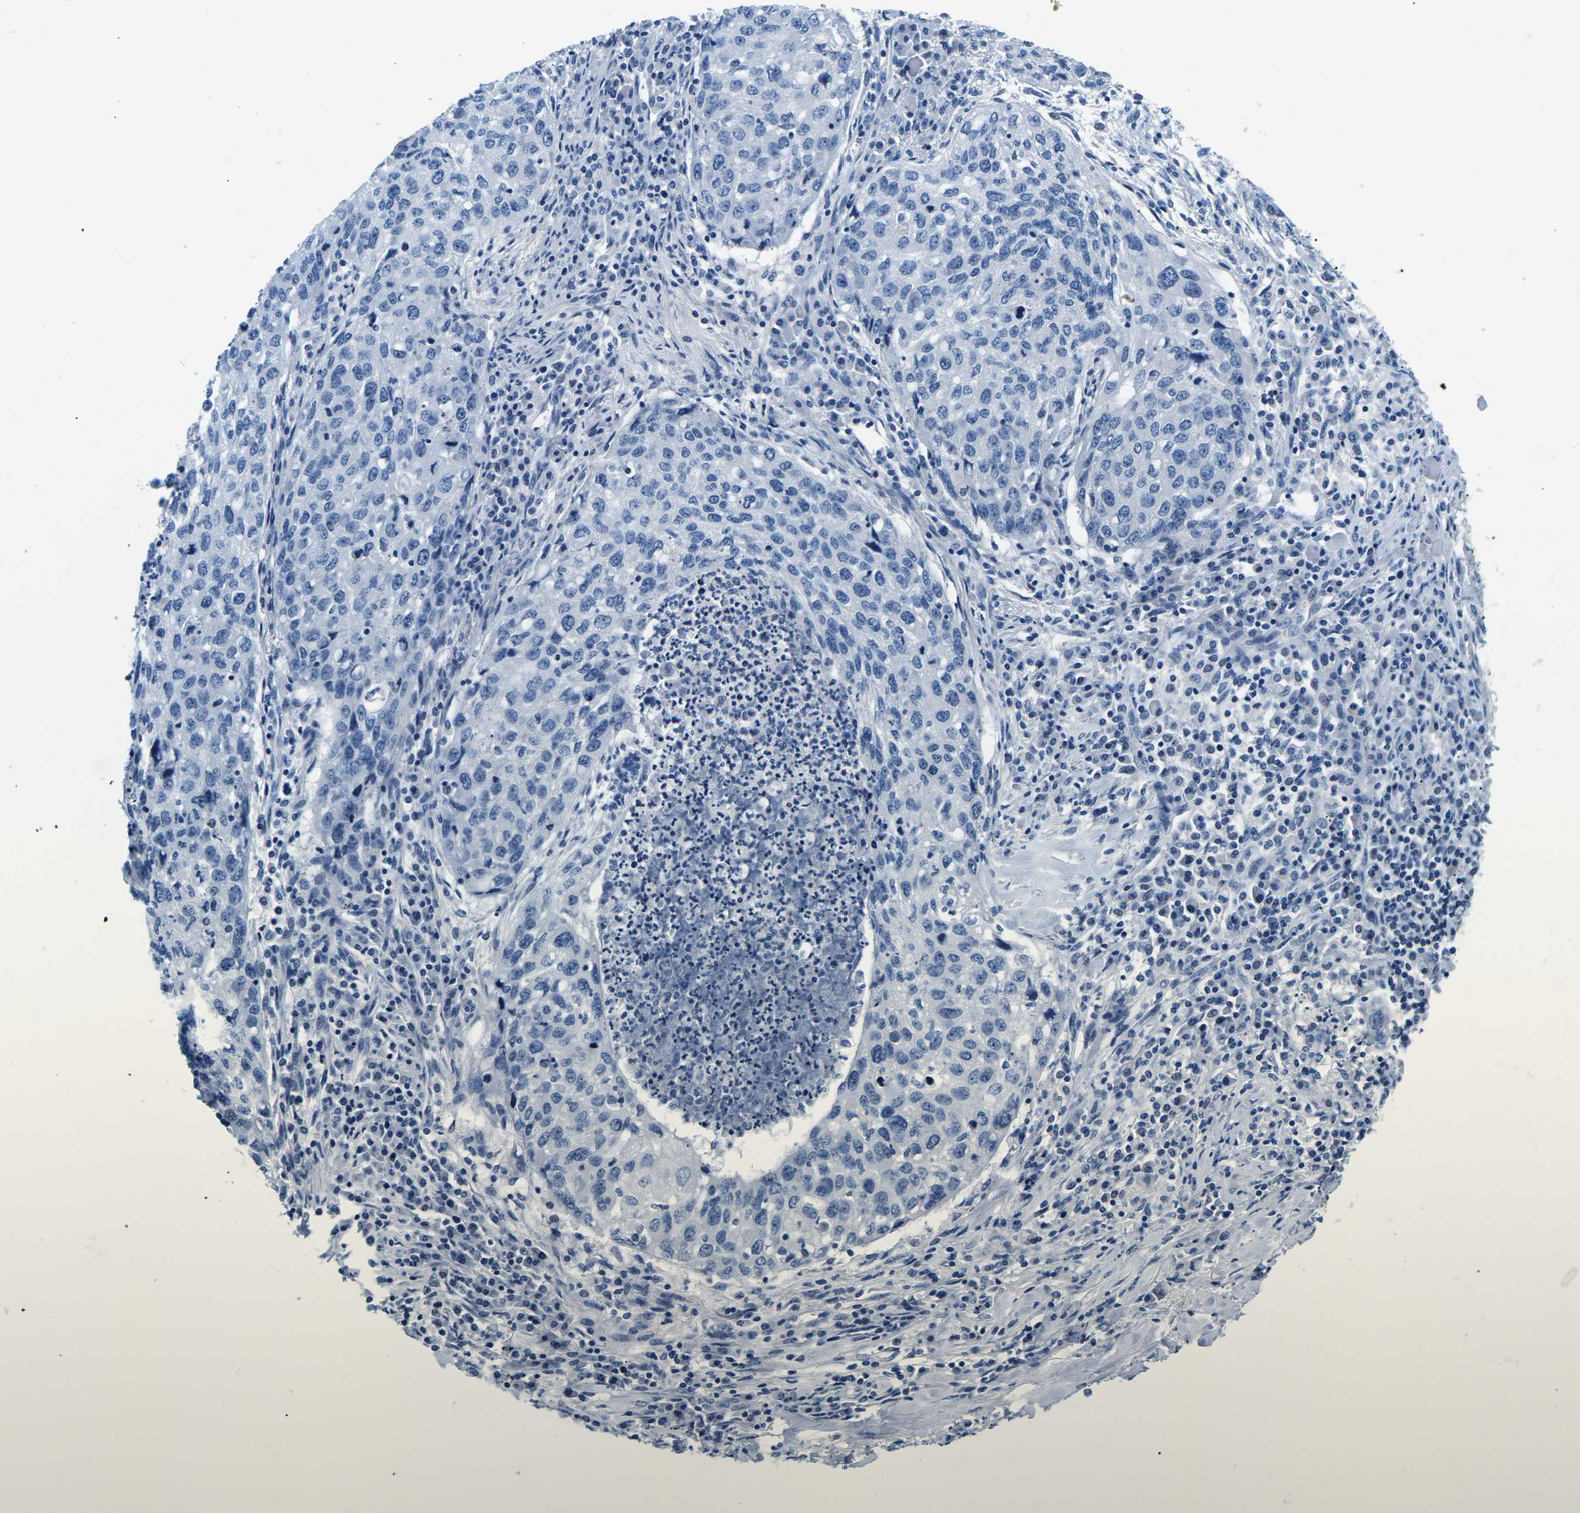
{"staining": {"intensity": "negative", "quantity": "none", "location": "none"}, "tissue": "lung cancer", "cell_type": "Tumor cells", "image_type": "cancer", "snomed": [{"axis": "morphology", "description": "Squamous cell carcinoma, NOS"}, {"axis": "topography", "description": "Lung"}], "caption": "High magnification brightfield microscopy of squamous cell carcinoma (lung) stained with DAB (brown) and counterstained with hematoxylin (blue): tumor cells show no significant positivity.", "gene": "TSPAN2", "patient": {"sex": "female", "age": 63}}